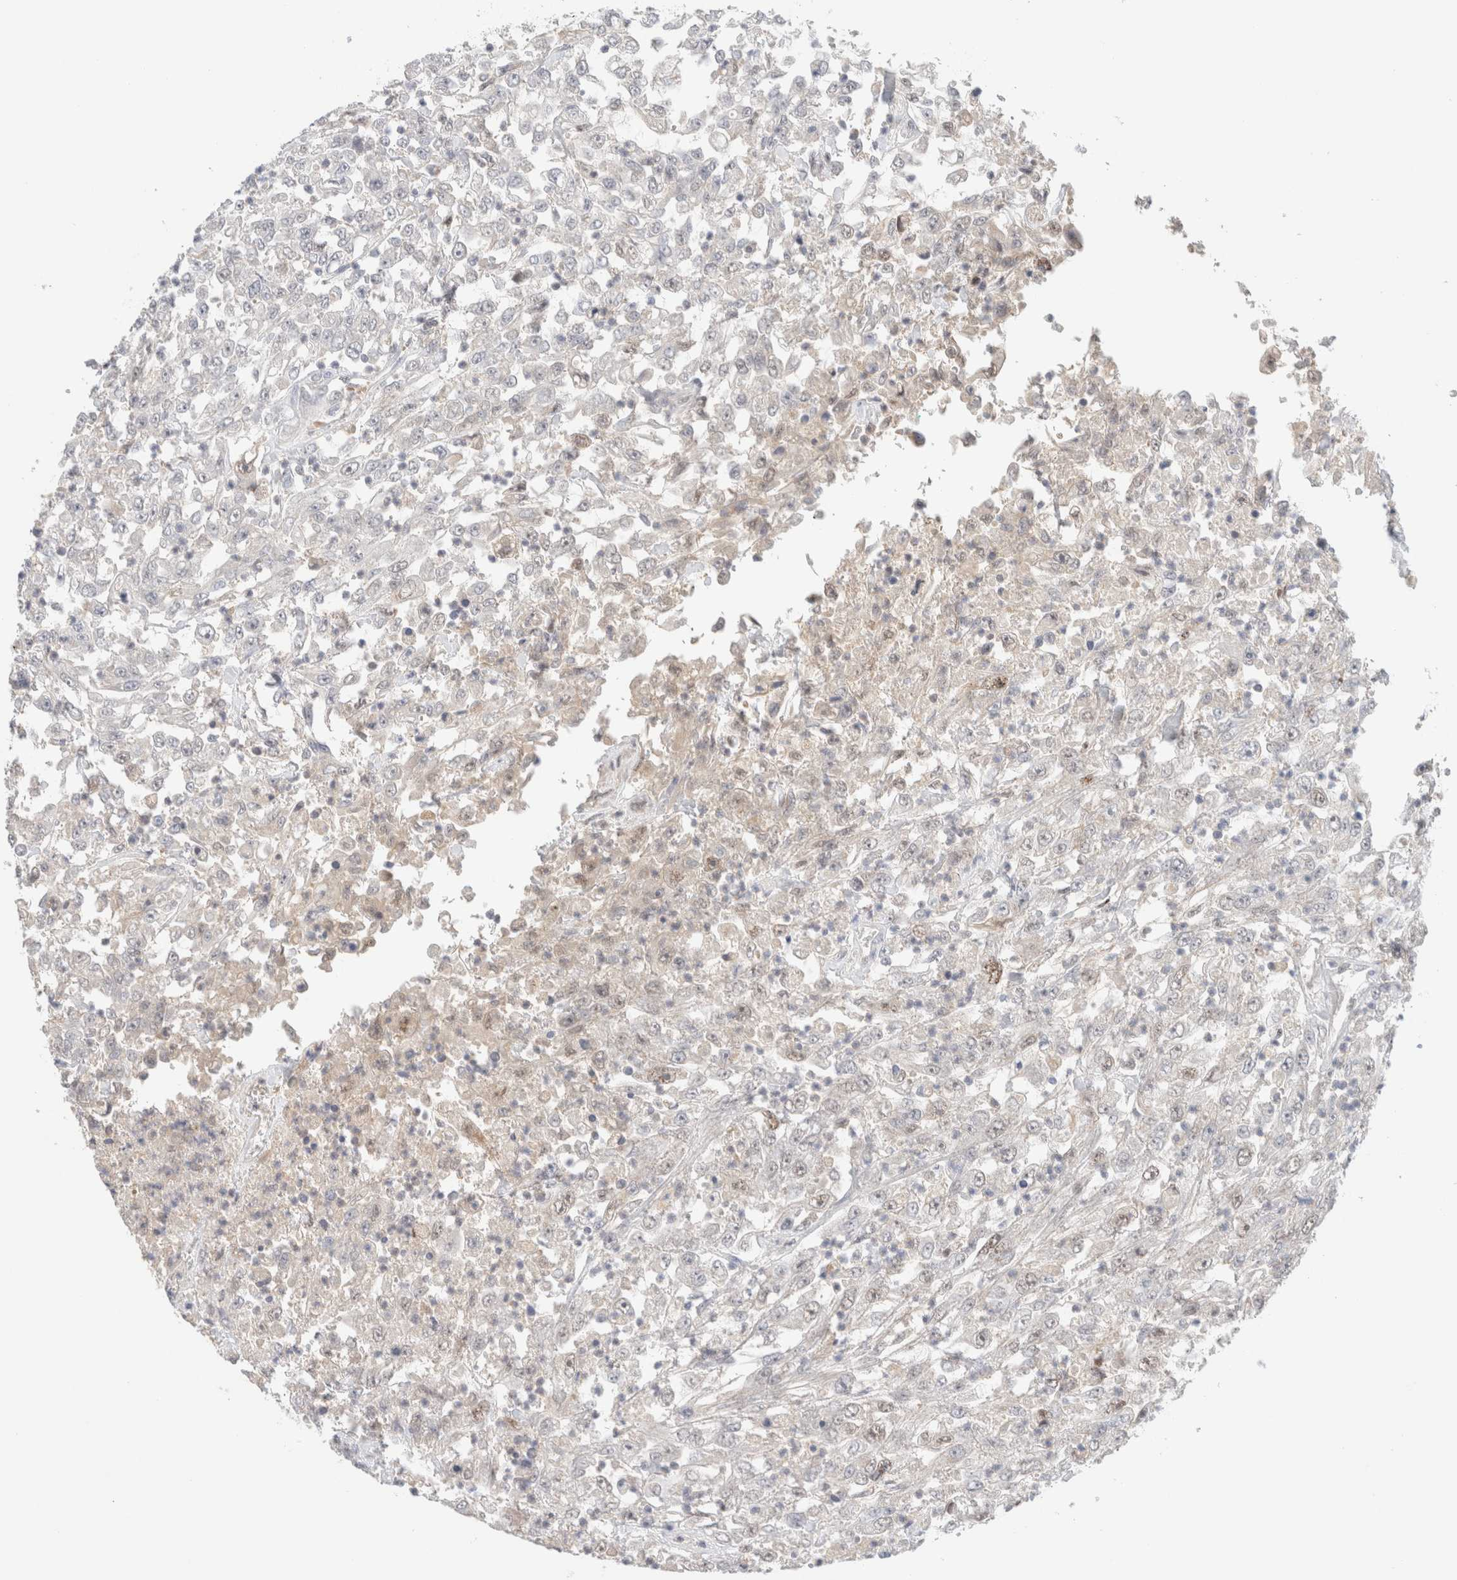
{"staining": {"intensity": "negative", "quantity": "none", "location": "none"}, "tissue": "urothelial cancer", "cell_type": "Tumor cells", "image_type": "cancer", "snomed": [{"axis": "morphology", "description": "Urothelial carcinoma, High grade"}, {"axis": "topography", "description": "Urinary bladder"}], "caption": "Histopathology image shows no protein expression in tumor cells of urothelial cancer tissue.", "gene": "MRM3", "patient": {"sex": "male", "age": 46}}